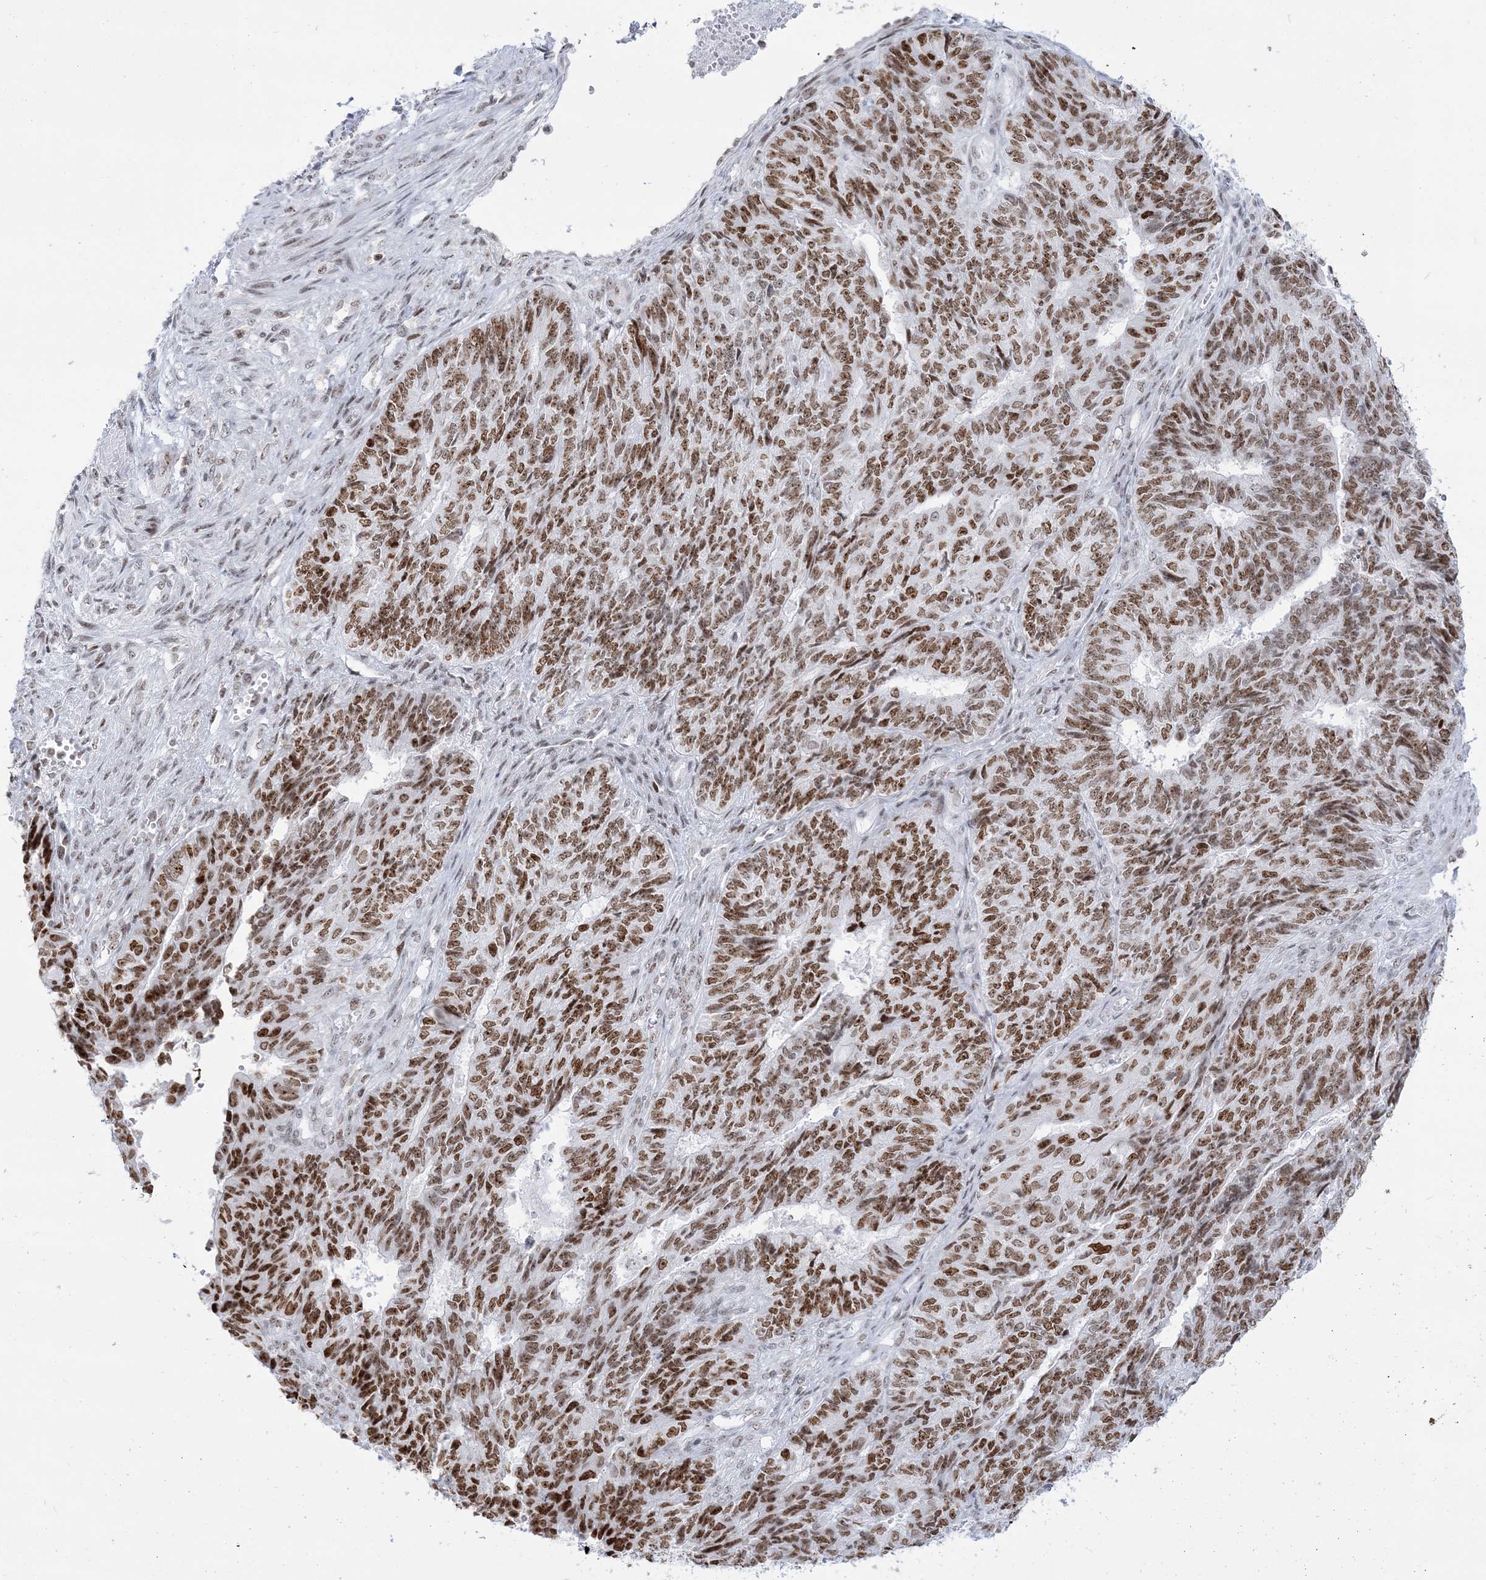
{"staining": {"intensity": "strong", "quantity": ">75%", "location": "nuclear"}, "tissue": "endometrial cancer", "cell_type": "Tumor cells", "image_type": "cancer", "snomed": [{"axis": "morphology", "description": "Adenocarcinoma, NOS"}, {"axis": "topography", "description": "Endometrium"}], "caption": "Human adenocarcinoma (endometrial) stained for a protein (brown) displays strong nuclear positive expression in about >75% of tumor cells.", "gene": "DDX21", "patient": {"sex": "female", "age": 32}}